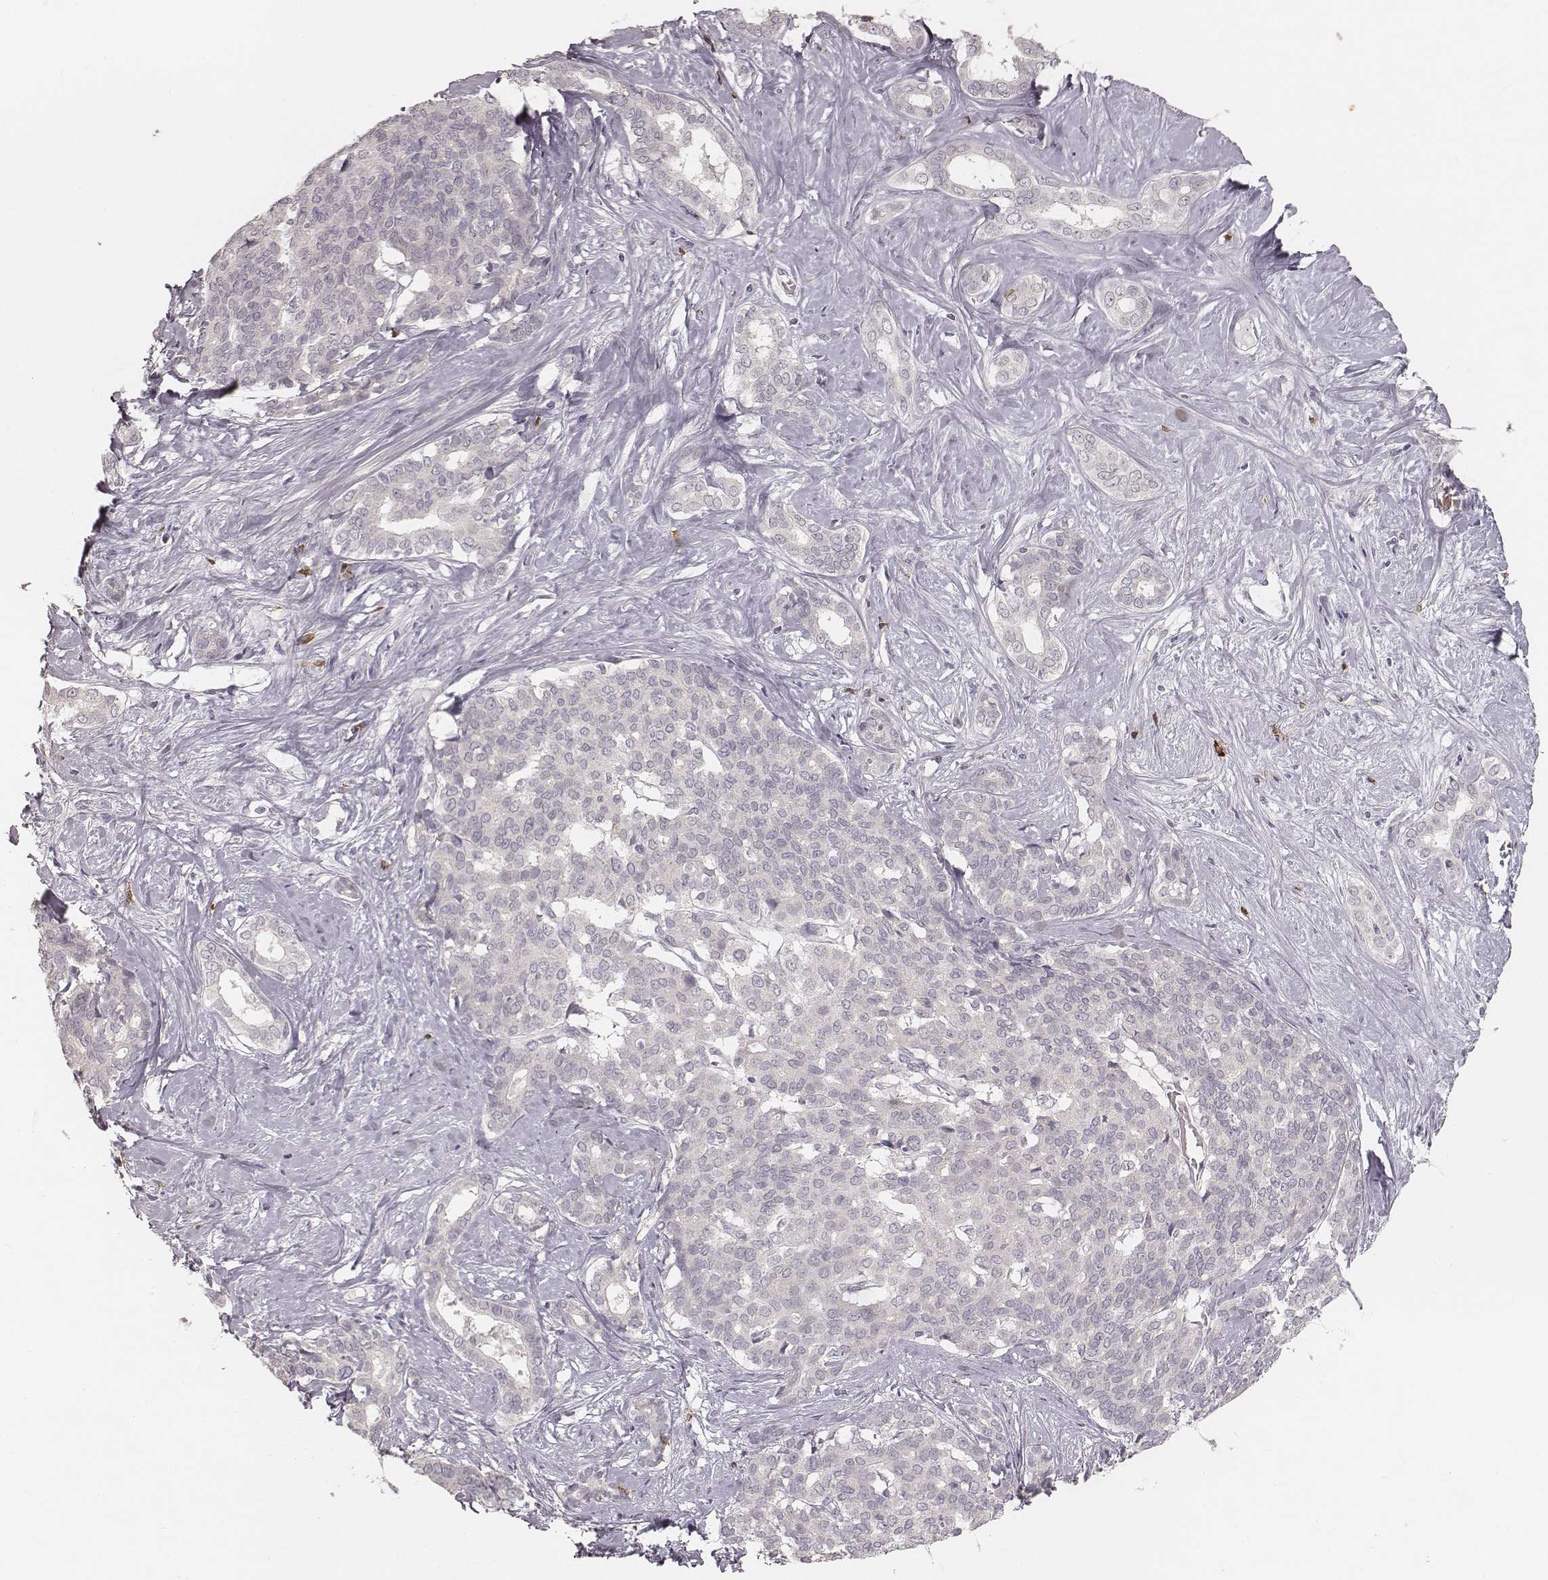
{"staining": {"intensity": "negative", "quantity": "none", "location": "none"}, "tissue": "liver cancer", "cell_type": "Tumor cells", "image_type": "cancer", "snomed": [{"axis": "morphology", "description": "Cholangiocarcinoma"}, {"axis": "topography", "description": "Liver"}], "caption": "Tumor cells show no significant expression in cholangiocarcinoma (liver).", "gene": "CD8A", "patient": {"sex": "female", "age": 47}}